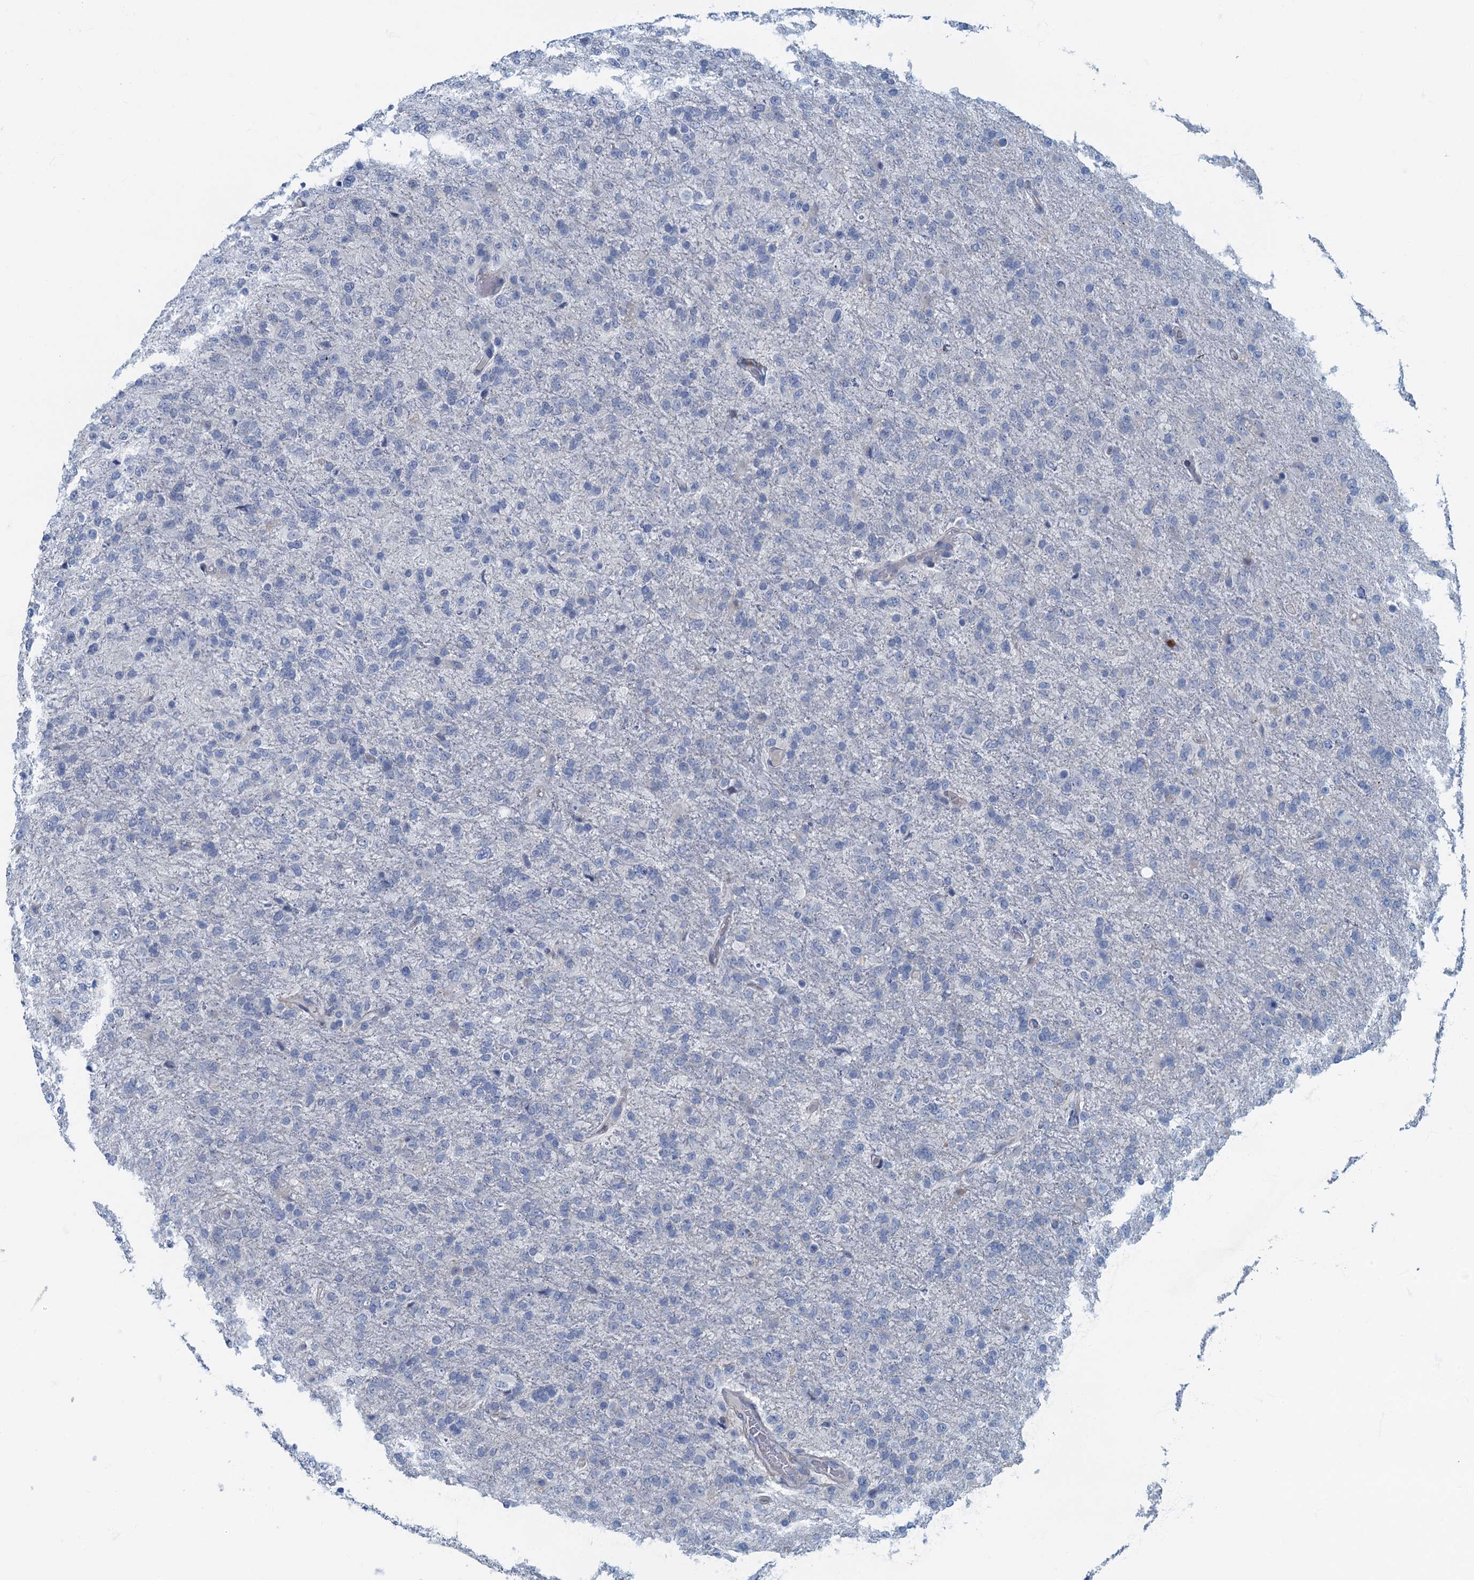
{"staining": {"intensity": "negative", "quantity": "none", "location": "none"}, "tissue": "glioma", "cell_type": "Tumor cells", "image_type": "cancer", "snomed": [{"axis": "morphology", "description": "Glioma, malignant, High grade"}, {"axis": "topography", "description": "Brain"}], "caption": "The immunohistochemistry photomicrograph has no significant staining in tumor cells of malignant glioma (high-grade) tissue. (DAB (3,3'-diaminobenzidine) IHC, high magnification).", "gene": "ANKDD1A", "patient": {"sex": "female", "age": 74}}